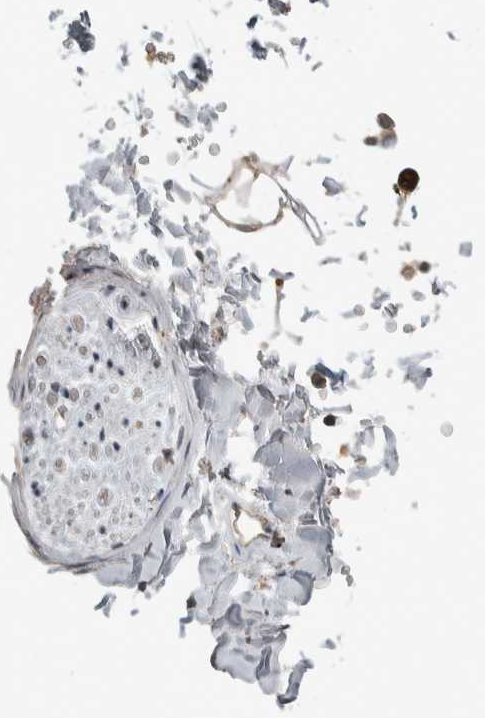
{"staining": {"intensity": "weak", "quantity": "<25%", "location": "cytoplasmic/membranous"}, "tissue": "adipose tissue", "cell_type": "Adipocytes", "image_type": "normal", "snomed": [{"axis": "morphology", "description": "Normal tissue, NOS"}, {"axis": "topography", "description": "Cartilage tissue"}, {"axis": "topography", "description": "Bronchus"}], "caption": "Immunohistochemical staining of benign adipose tissue reveals no significant staining in adipocytes.", "gene": "EIF3H", "patient": {"sex": "female", "age": 73}}